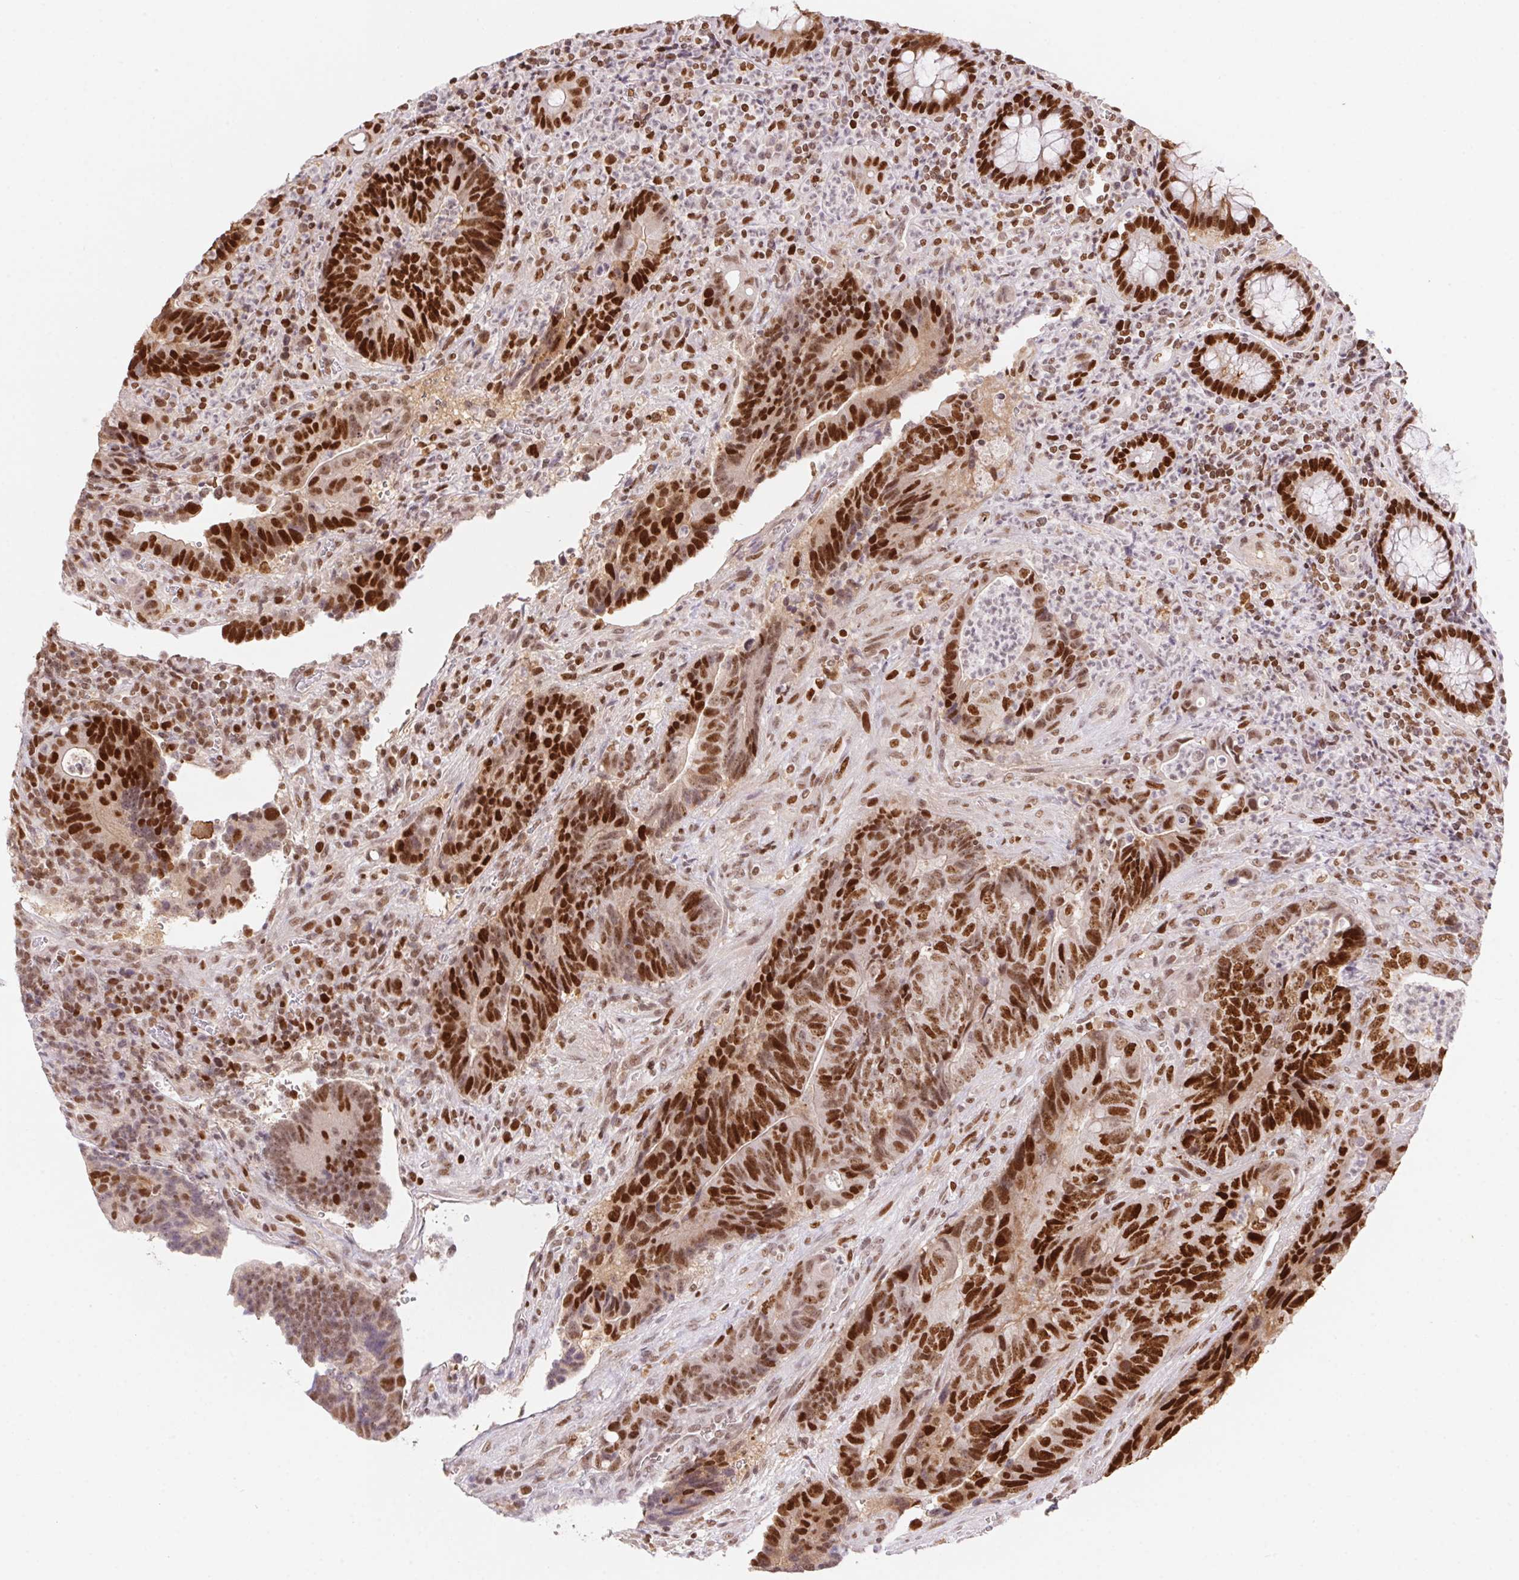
{"staining": {"intensity": "strong", "quantity": ">75%", "location": "nuclear"}, "tissue": "colorectal cancer", "cell_type": "Tumor cells", "image_type": "cancer", "snomed": [{"axis": "morphology", "description": "Normal tissue, NOS"}, {"axis": "morphology", "description": "Adenocarcinoma, NOS"}, {"axis": "topography", "description": "Colon"}], "caption": "Brown immunohistochemical staining in human colorectal adenocarcinoma reveals strong nuclear positivity in about >75% of tumor cells. (Stains: DAB (3,3'-diaminobenzidine) in brown, nuclei in blue, Microscopy: brightfield microscopy at high magnification).", "gene": "POLD3", "patient": {"sex": "female", "age": 48}}